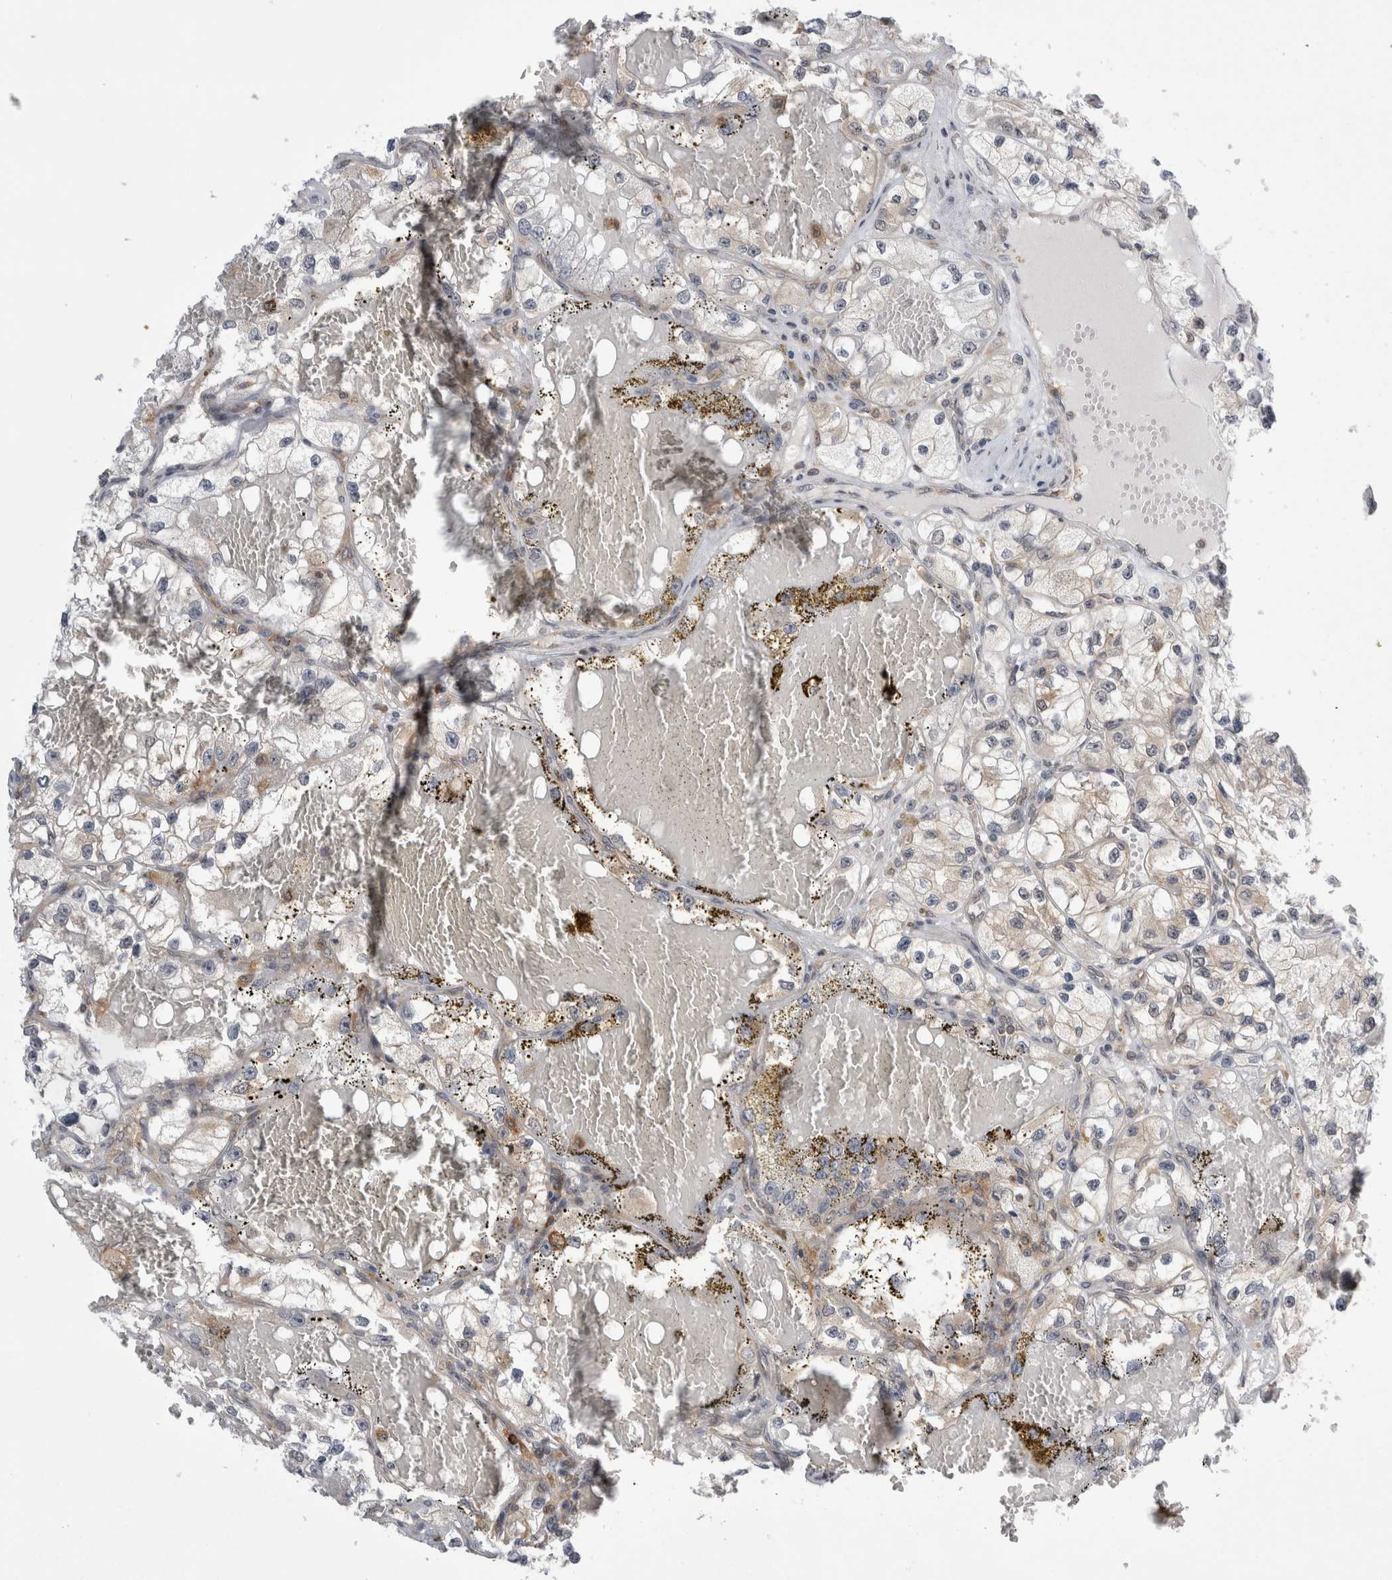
{"staining": {"intensity": "weak", "quantity": "<25%", "location": "cytoplasmic/membranous"}, "tissue": "renal cancer", "cell_type": "Tumor cells", "image_type": "cancer", "snomed": [{"axis": "morphology", "description": "Adenocarcinoma, NOS"}, {"axis": "topography", "description": "Kidney"}], "caption": "IHC image of neoplastic tissue: human adenocarcinoma (renal) stained with DAB exhibits no significant protein staining in tumor cells. Nuclei are stained in blue.", "gene": "CACYBP", "patient": {"sex": "female", "age": 57}}